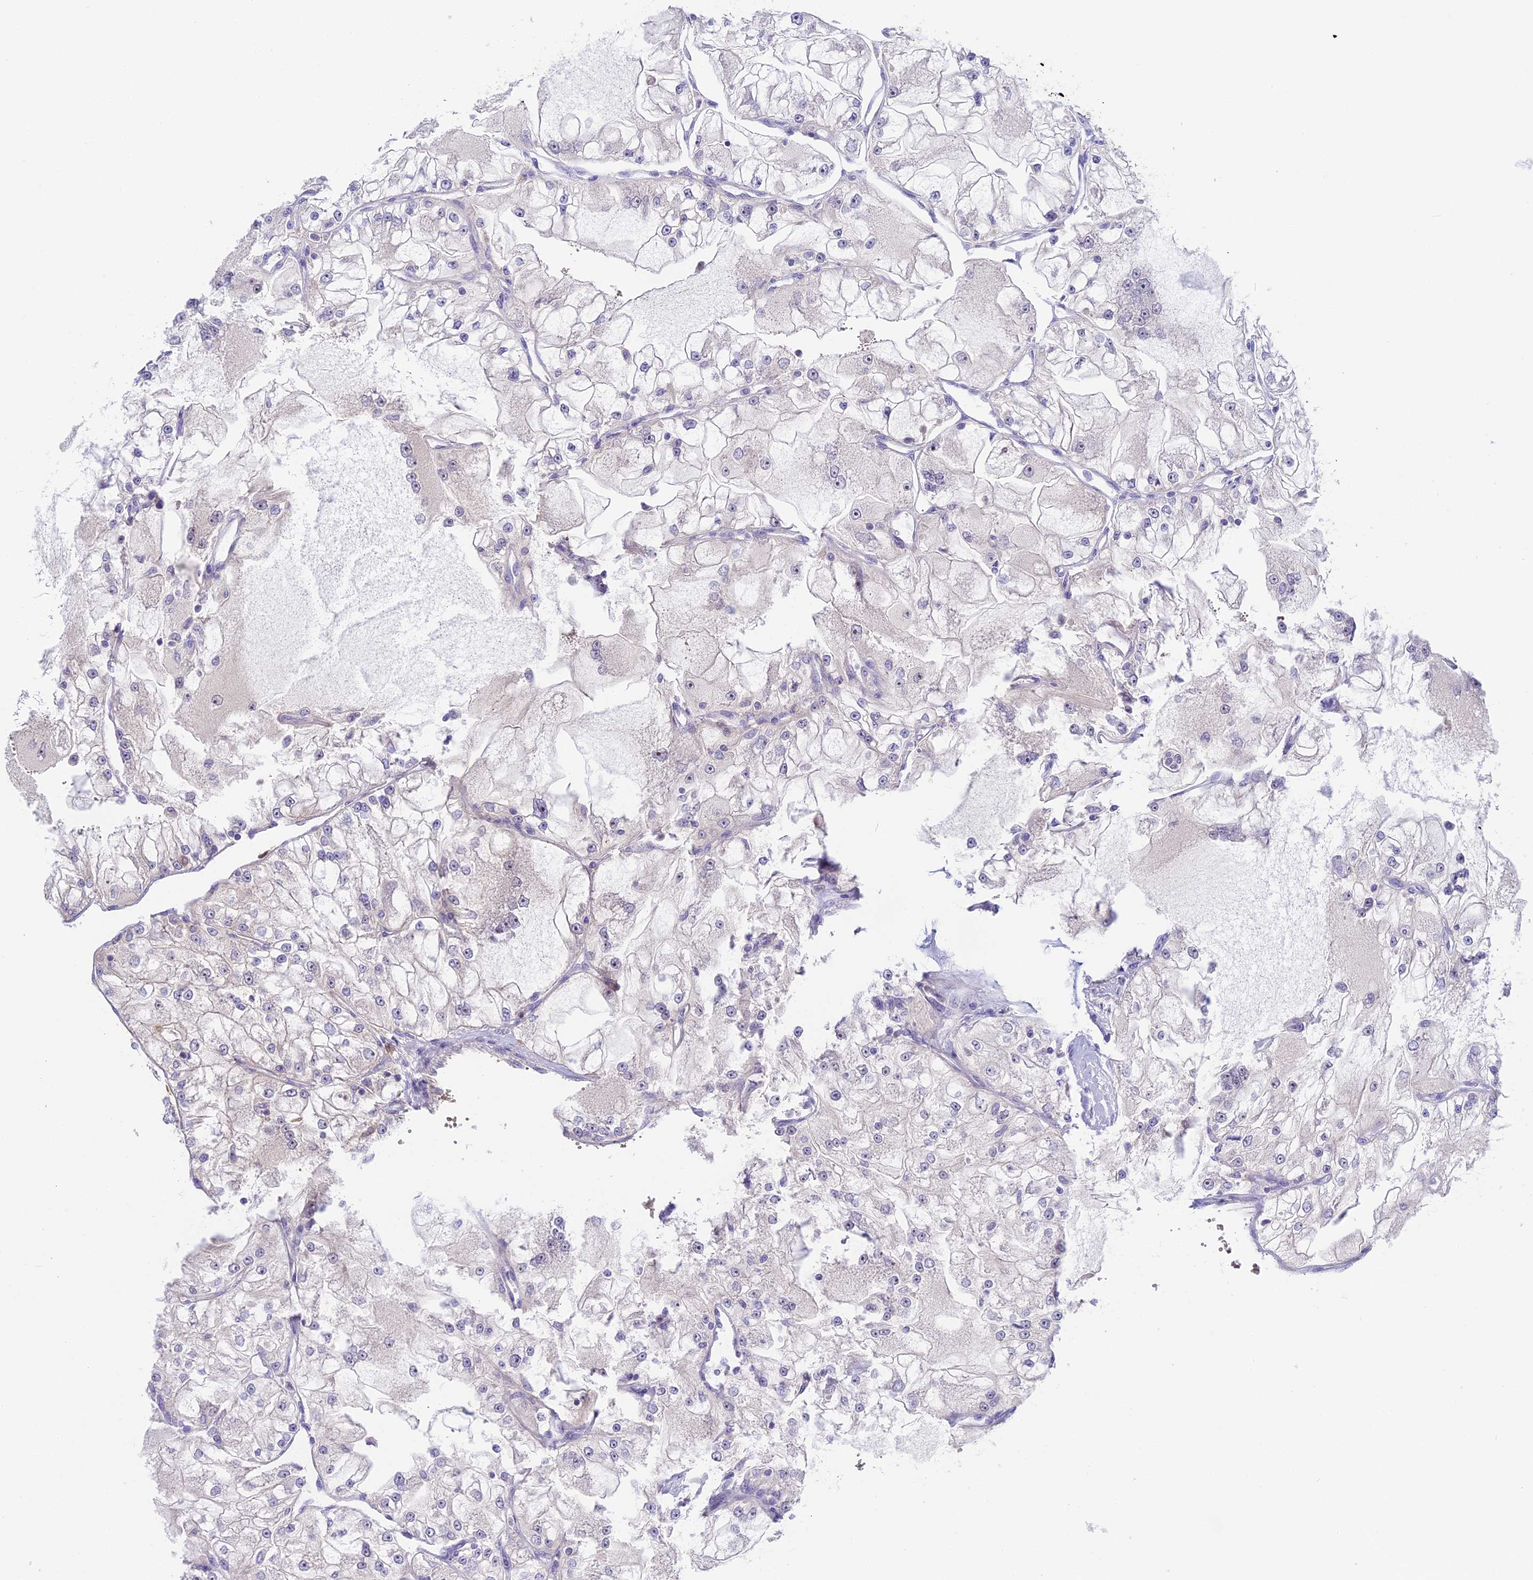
{"staining": {"intensity": "negative", "quantity": "none", "location": "none"}, "tissue": "renal cancer", "cell_type": "Tumor cells", "image_type": "cancer", "snomed": [{"axis": "morphology", "description": "Adenocarcinoma, NOS"}, {"axis": "topography", "description": "Kidney"}], "caption": "Adenocarcinoma (renal) was stained to show a protein in brown. There is no significant positivity in tumor cells.", "gene": "ADGRD1", "patient": {"sex": "female", "age": 72}}